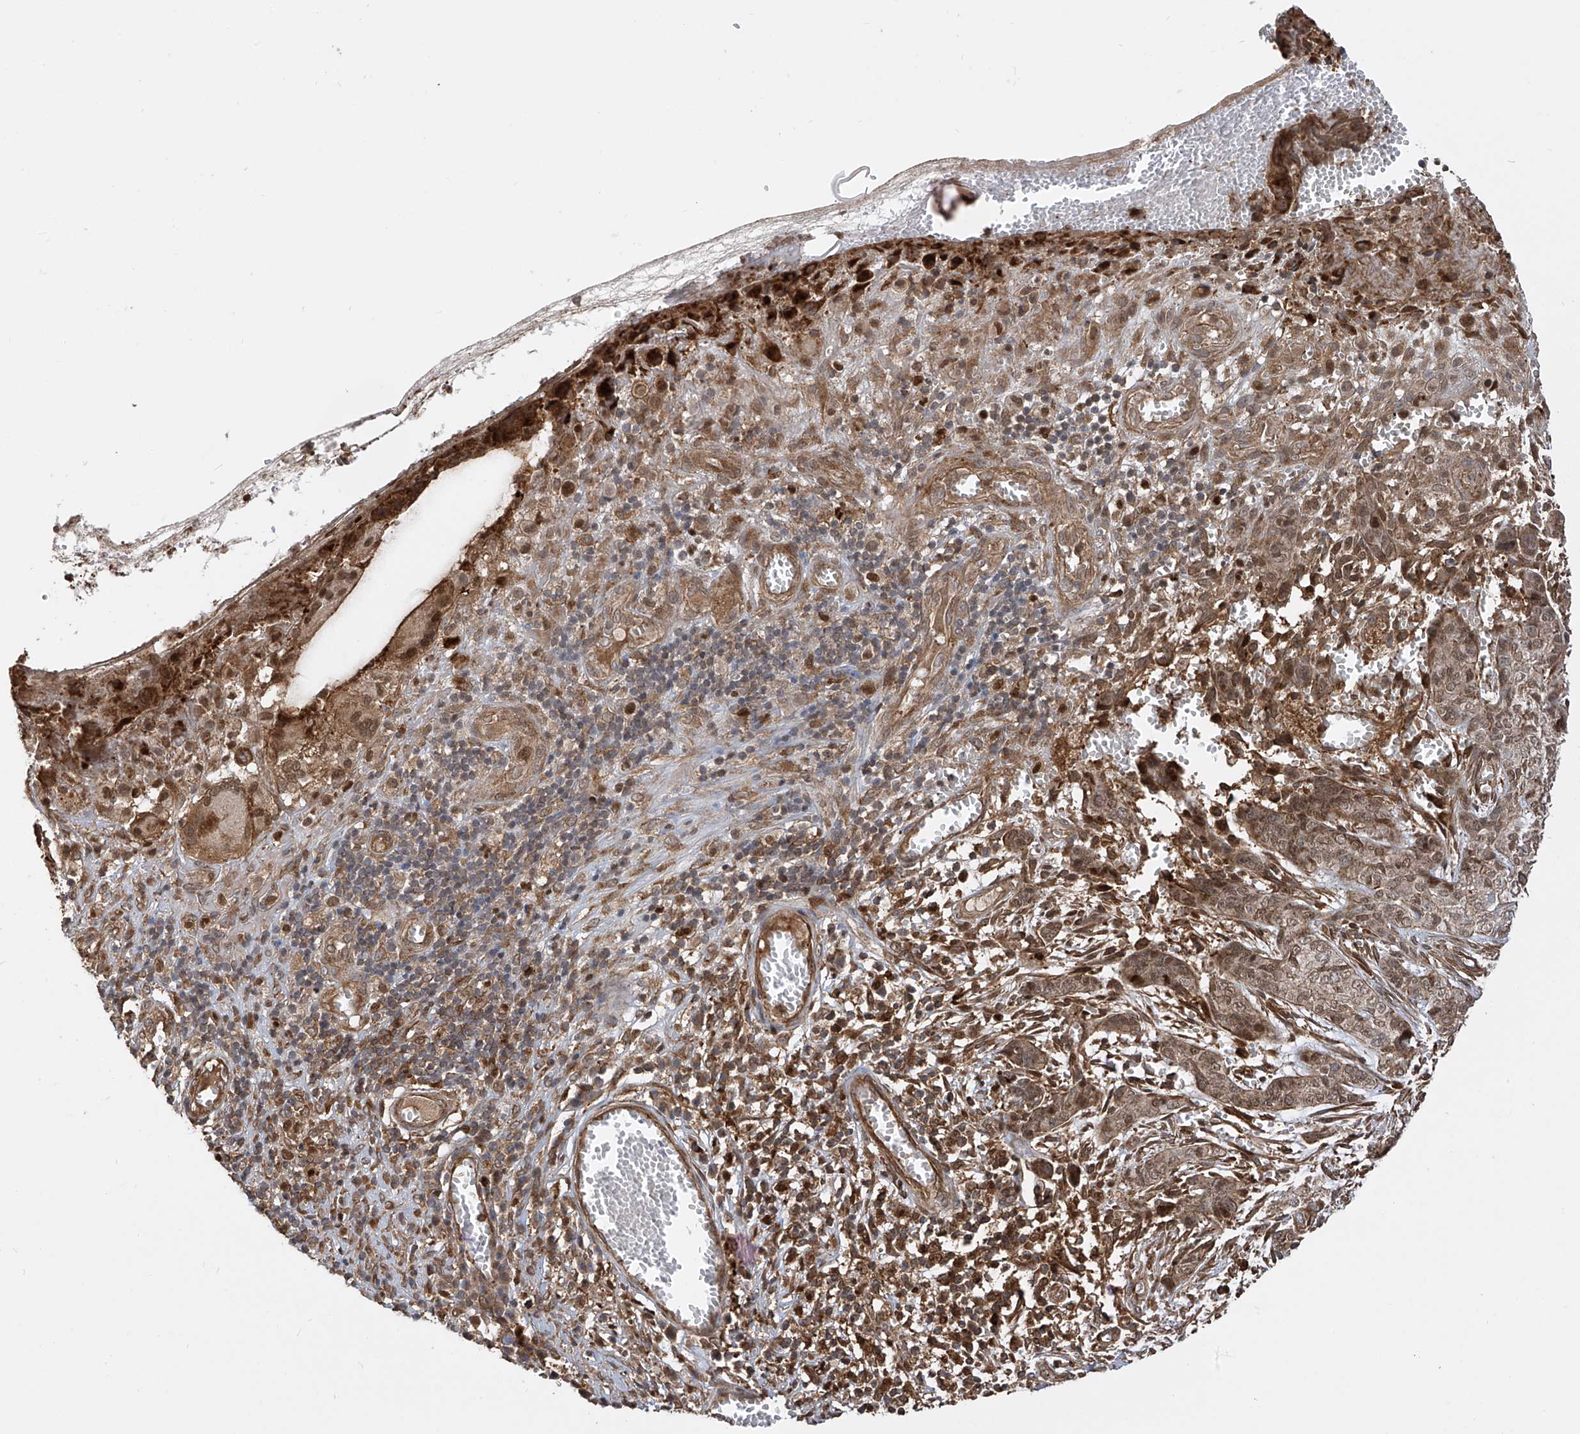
{"staining": {"intensity": "moderate", "quantity": ">75%", "location": "cytoplasmic/membranous,nuclear"}, "tissue": "skin cancer", "cell_type": "Tumor cells", "image_type": "cancer", "snomed": [{"axis": "morphology", "description": "Basal cell carcinoma"}, {"axis": "topography", "description": "Skin"}], "caption": "DAB immunohistochemical staining of skin basal cell carcinoma demonstrates moderate cytoplasmic/membranous and nuclear protein positivity in about >75% of tumor cells.", "gene": "ATAD2B", "patient": {"sex": "female", "age": 64}}